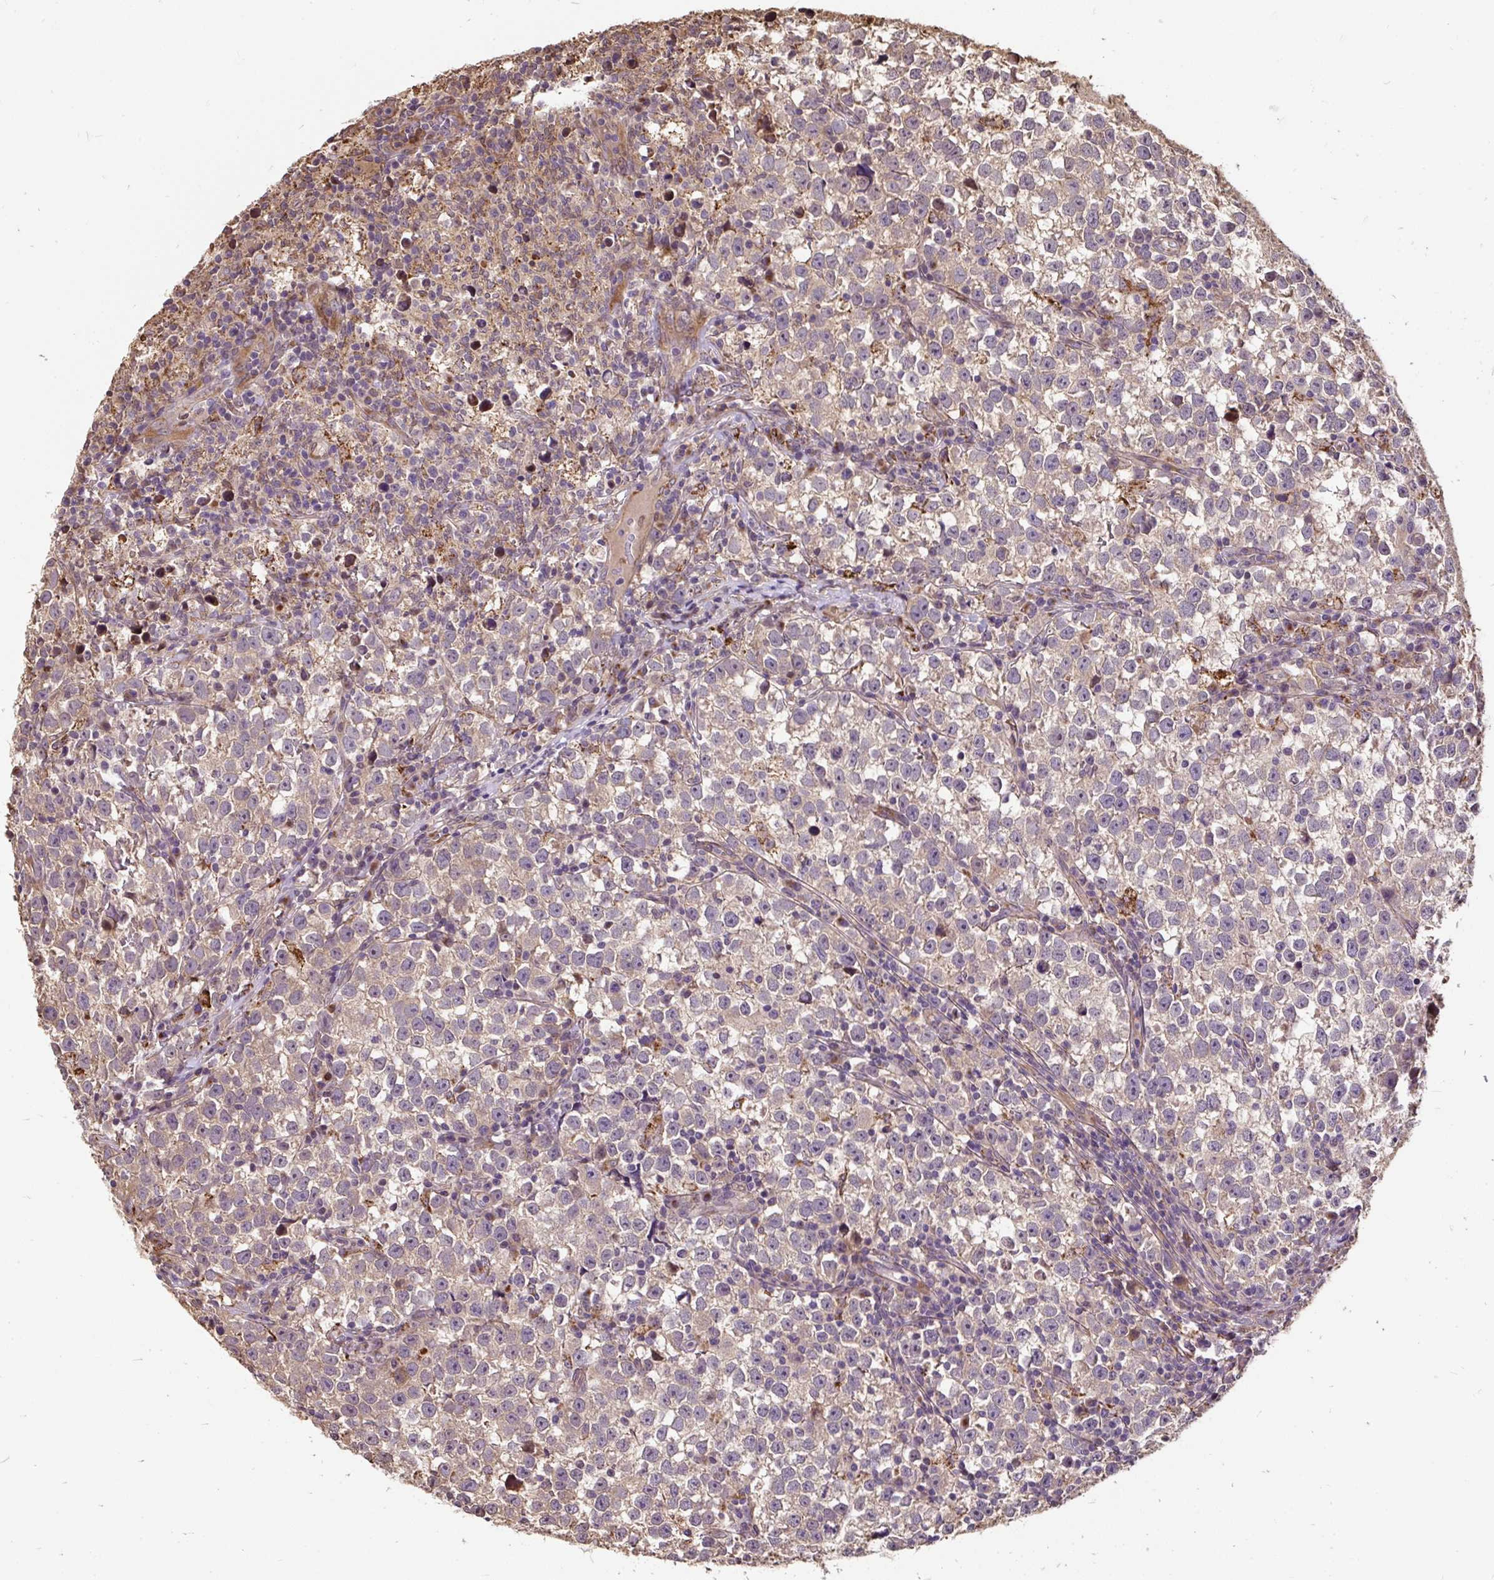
{"staining": {"intensity": "weak", "quantity": "25%-75%", "location": "cytoplasmic/membranous"}, "tissue": "testis cancer", "cell_type": "Tumor cells", "image_type": "cancer", "snomed": [{"axis": "morphology", "description": "Normal tissue, NOS"}, {"axis": "morphology", "description": "Seminoma, NOS"}, {"axis": "topography", "description": "Testis"}], "caption": "Immunohistochemistry (IHC) (DAB) staining of testis cancer (seminoma) exhibits weak cytoplasmic/membranous protein staining in approximately 25%-75% of tumor cells.", "gene": "PUS7L", "patient": {"sex": "male", "age": 43}}